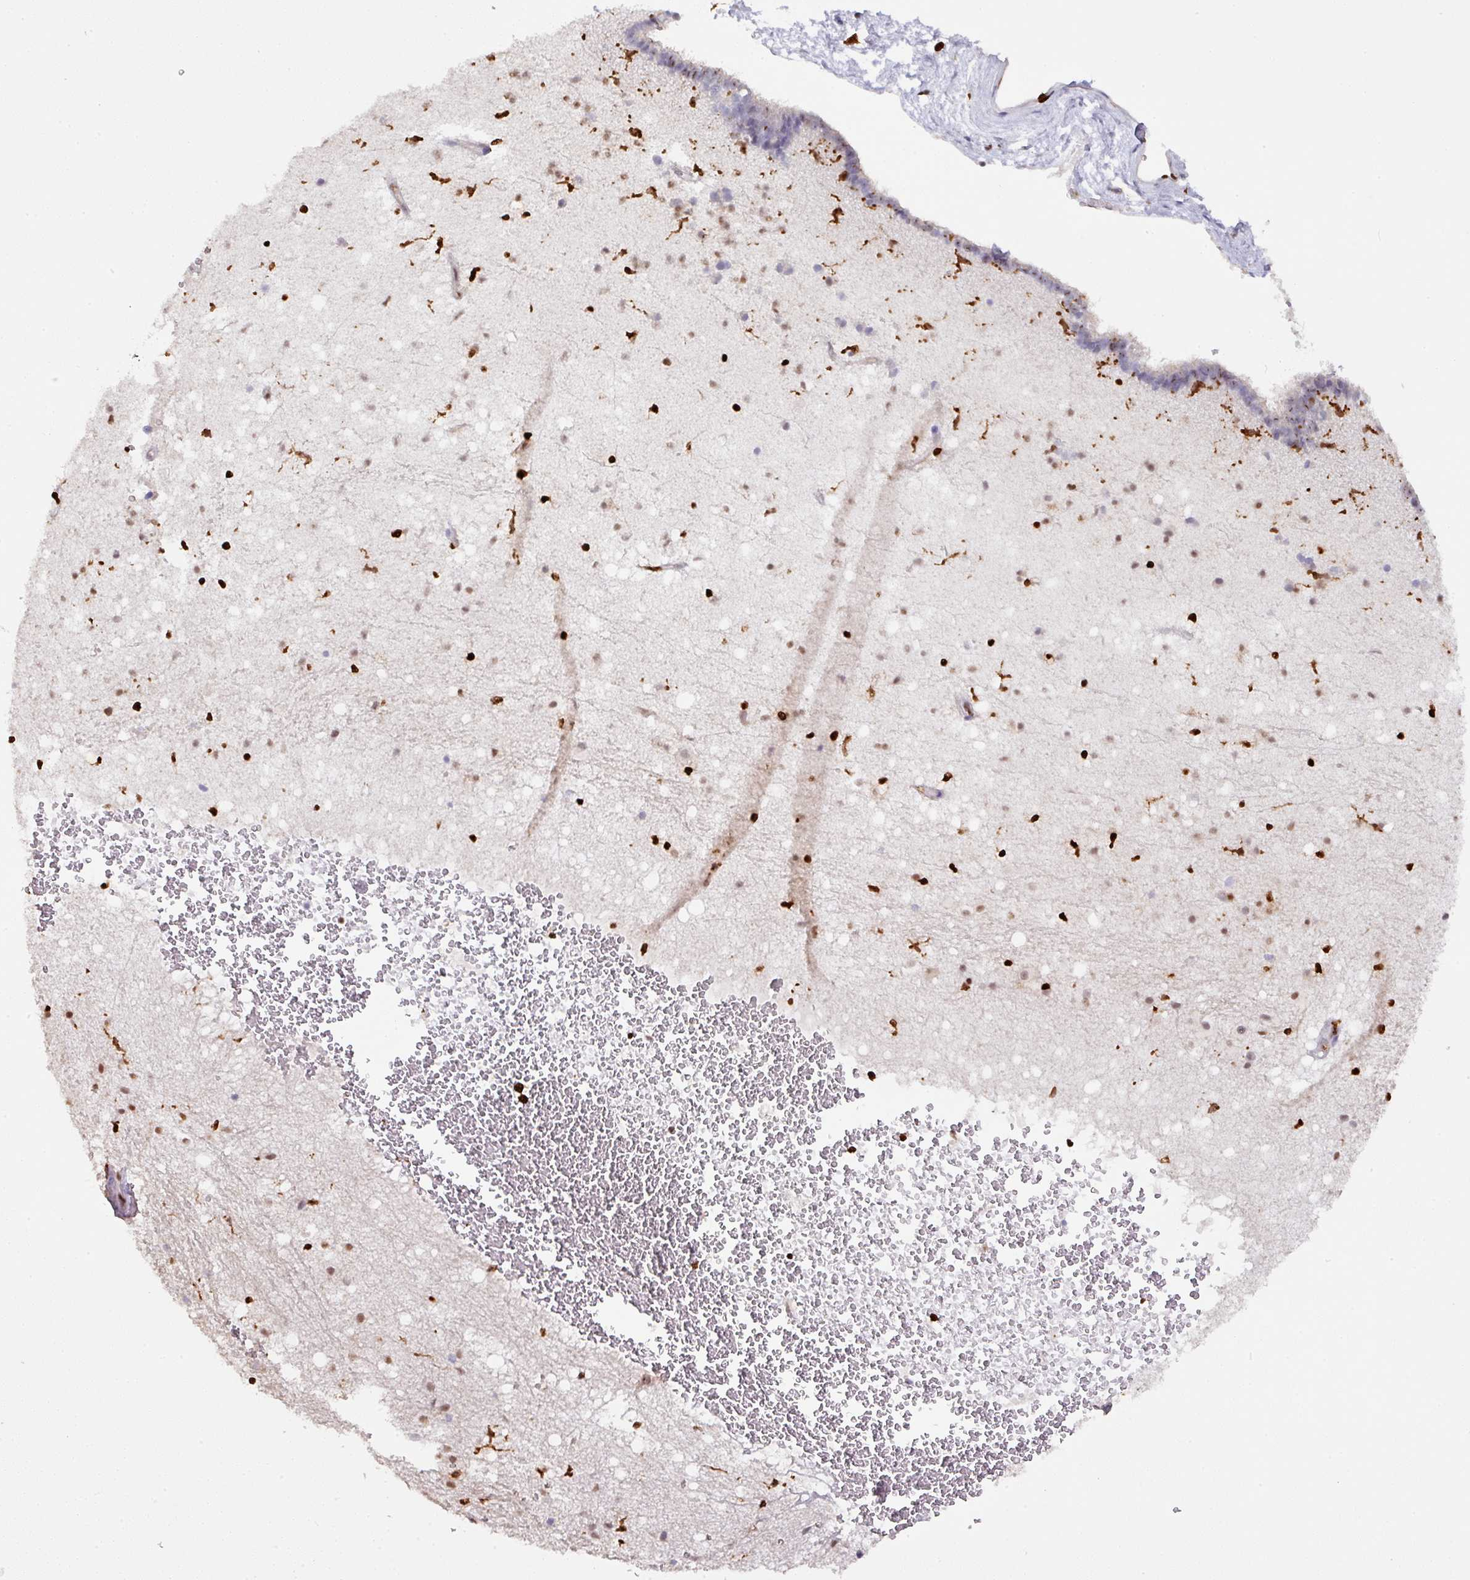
{"staining": {"intensity": "strong", "quantity": "25%-75%", "location": "nuclear"}, "tissue": "caudate", "cell_type": "Glial cells", "image_type": "normal", "snomed": [{"axis": "morphology", "description": "Normal tissue, NOS"}, {"axis": "topography", "description": "Lateral ventricle wall"}], "caption": "A high-resolution histopathology image shows immunohistochemistry staining of normal caudate, which shows strong nuclear staining in approximately 25%-75% of glial cells. (brown staining indicates protein expression, while blue staining denotes nuclei).", "gene": "SAMHD1", "patient": {"sex": "male", "age": 37}}